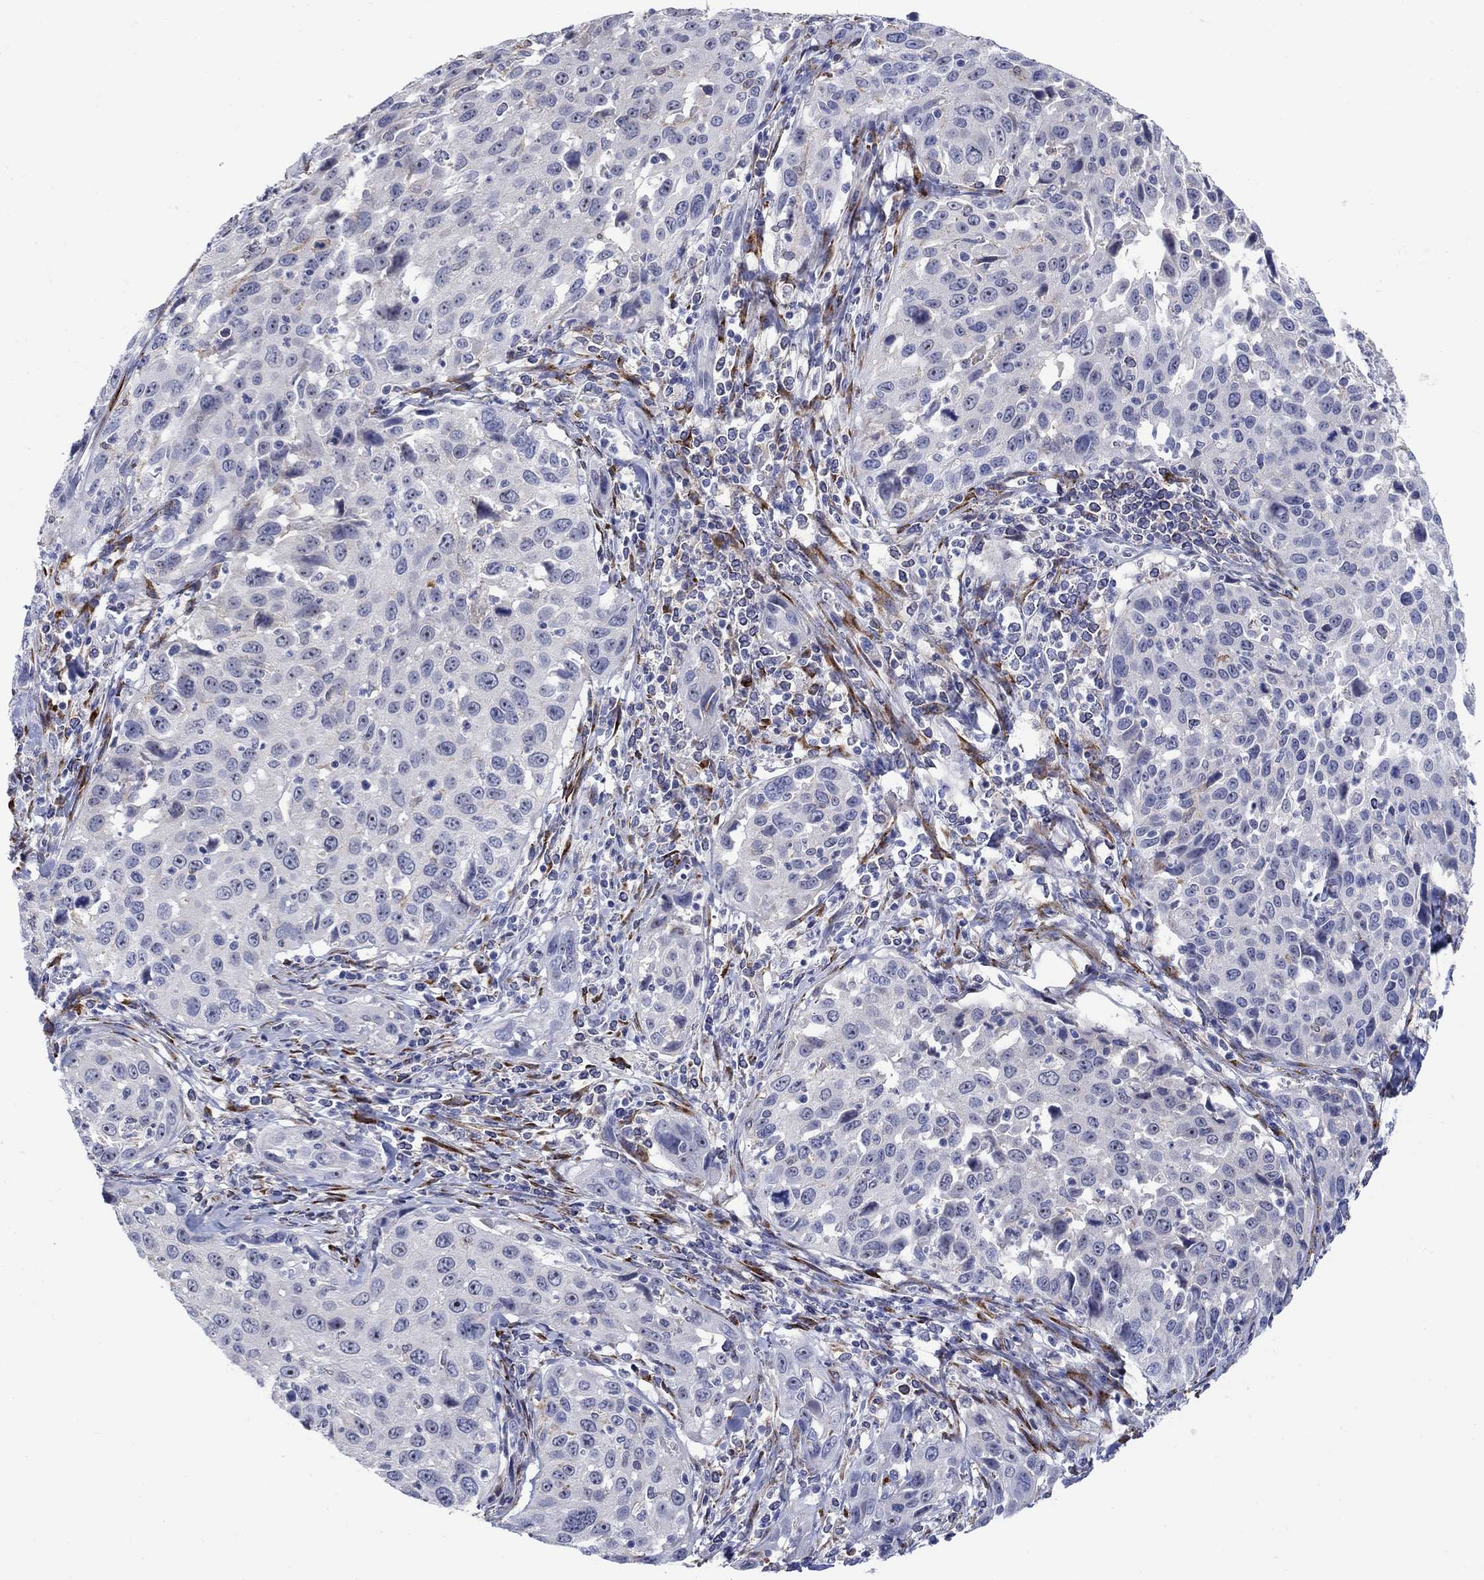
{"staining": {"intensity": "negative", "quantity": "none", "location": "none"}, "tissue": "cervical cancer", "cell_type": "Tumor cells", "image_type": "cancer", "snomed": [{"axis": "morphology", "description": "Squamous cell carcinoma, NOS"}, {"axis": "topography", "description": "Cervix"}], "caption": "Human cervical squamous cell carcinoma stained for a protein using immunohistochemistry (IHC) exhibits no positivity in tumor cells.", "gene": "REEP2", "patient": {"sex": "female", "age": 26}}